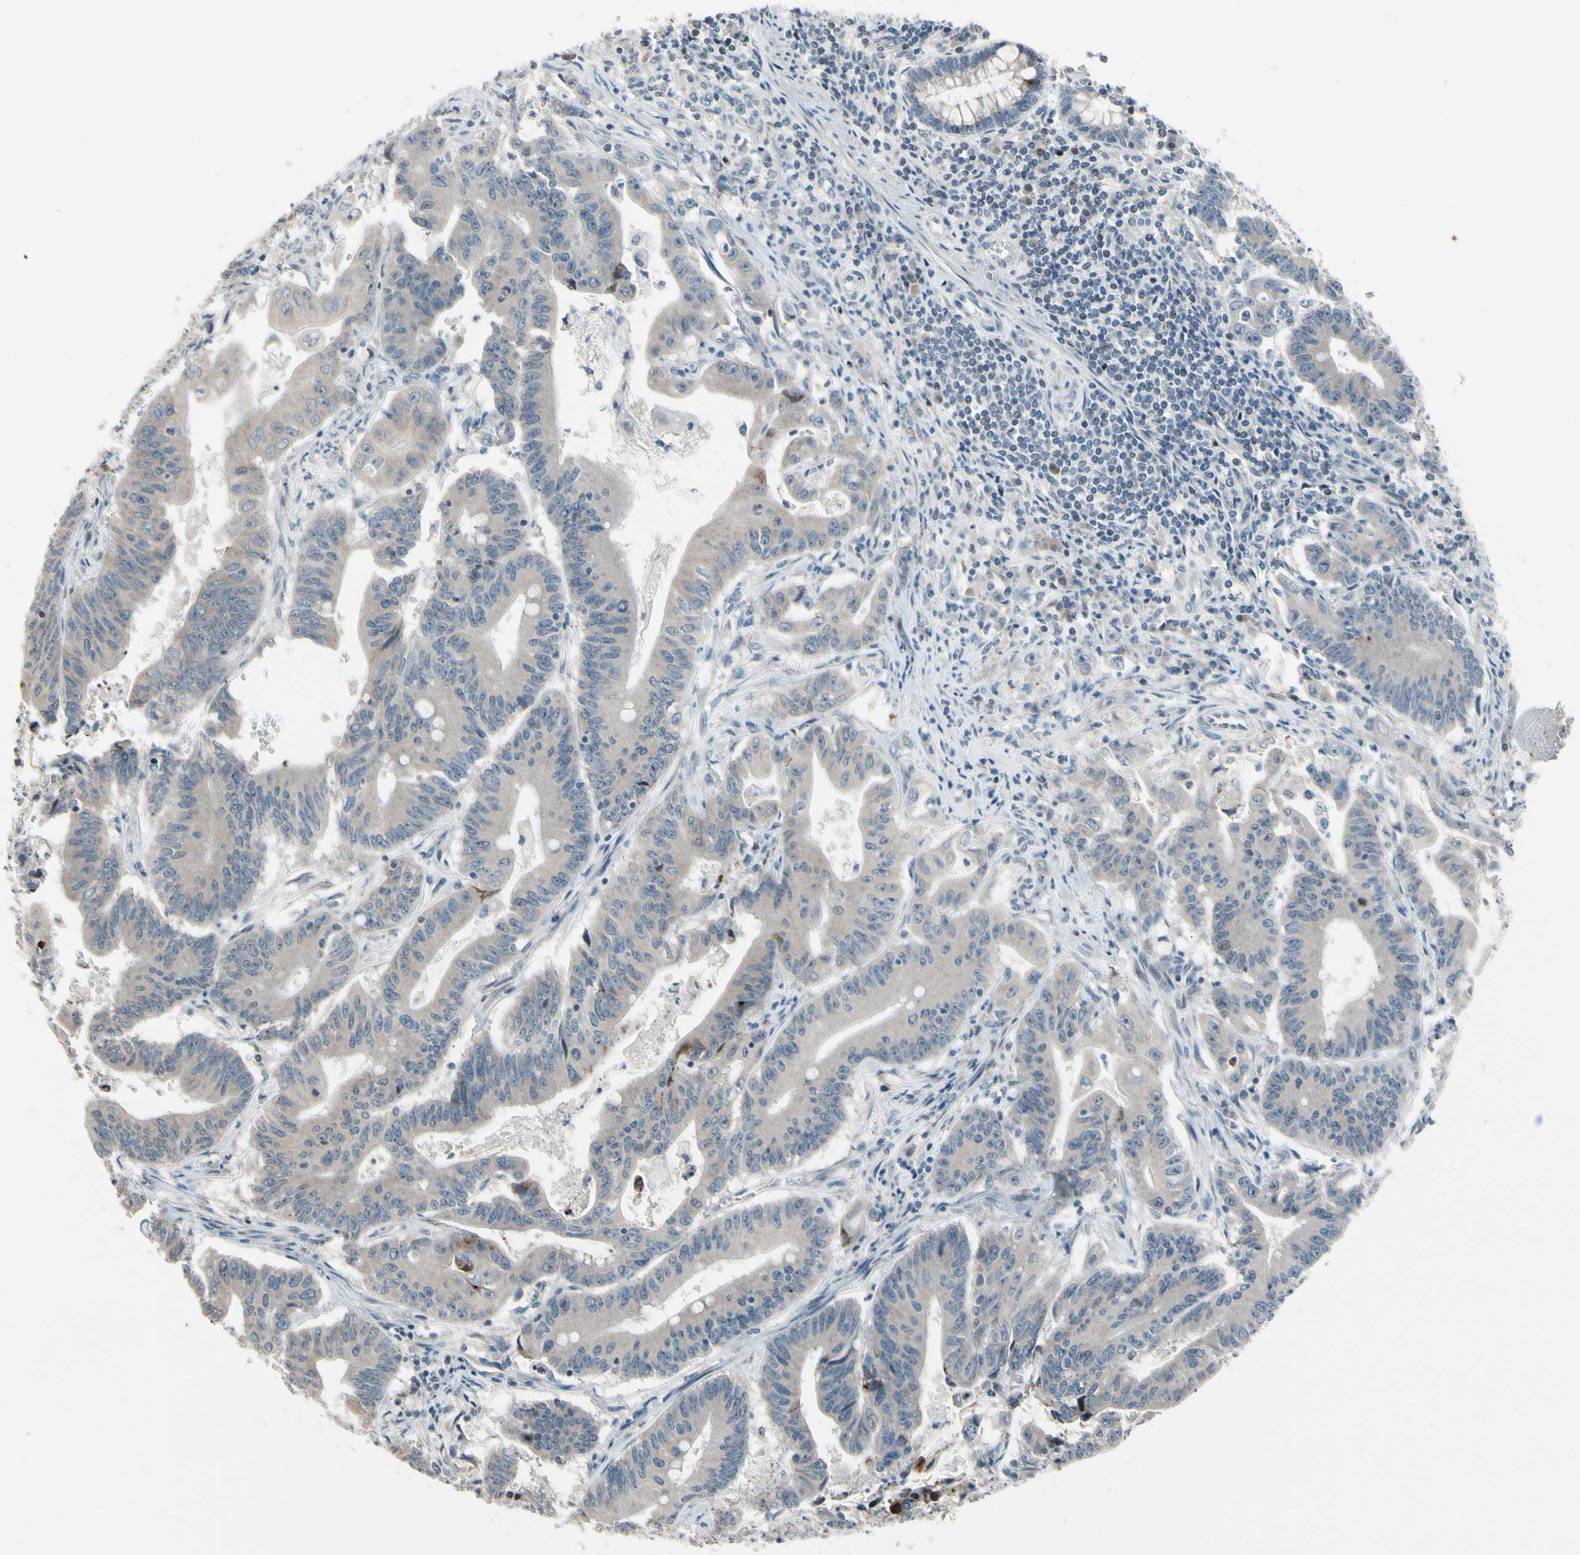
{"staining": {"intensity": "weak", "quantity": "25%-75%", "location": "cytoplasmic/membranous"}, "tissue": "colorectal cancer", "cell_type": "Tumor cells", "image_type": "cancer", "snomed": [{"axis": "morphology", "description": "Adenocarcinoma, NOS"}, {"axis": "topography", "description": "Colon"}], "caption": "Immunohistochemical staining of colorectal adenocarcinoma reveals low levels of weak cytoplasmic/membranous positivity in approximately 25%-75% of tumor cells. The staining was performed using DAB to visualize the protein expression in brown, while the nuclei were stained in blue with hematoxylin (Magnification: 20x).", "gene": "PIP5K1B", "patient": {"sex": "male", "age": 45}}